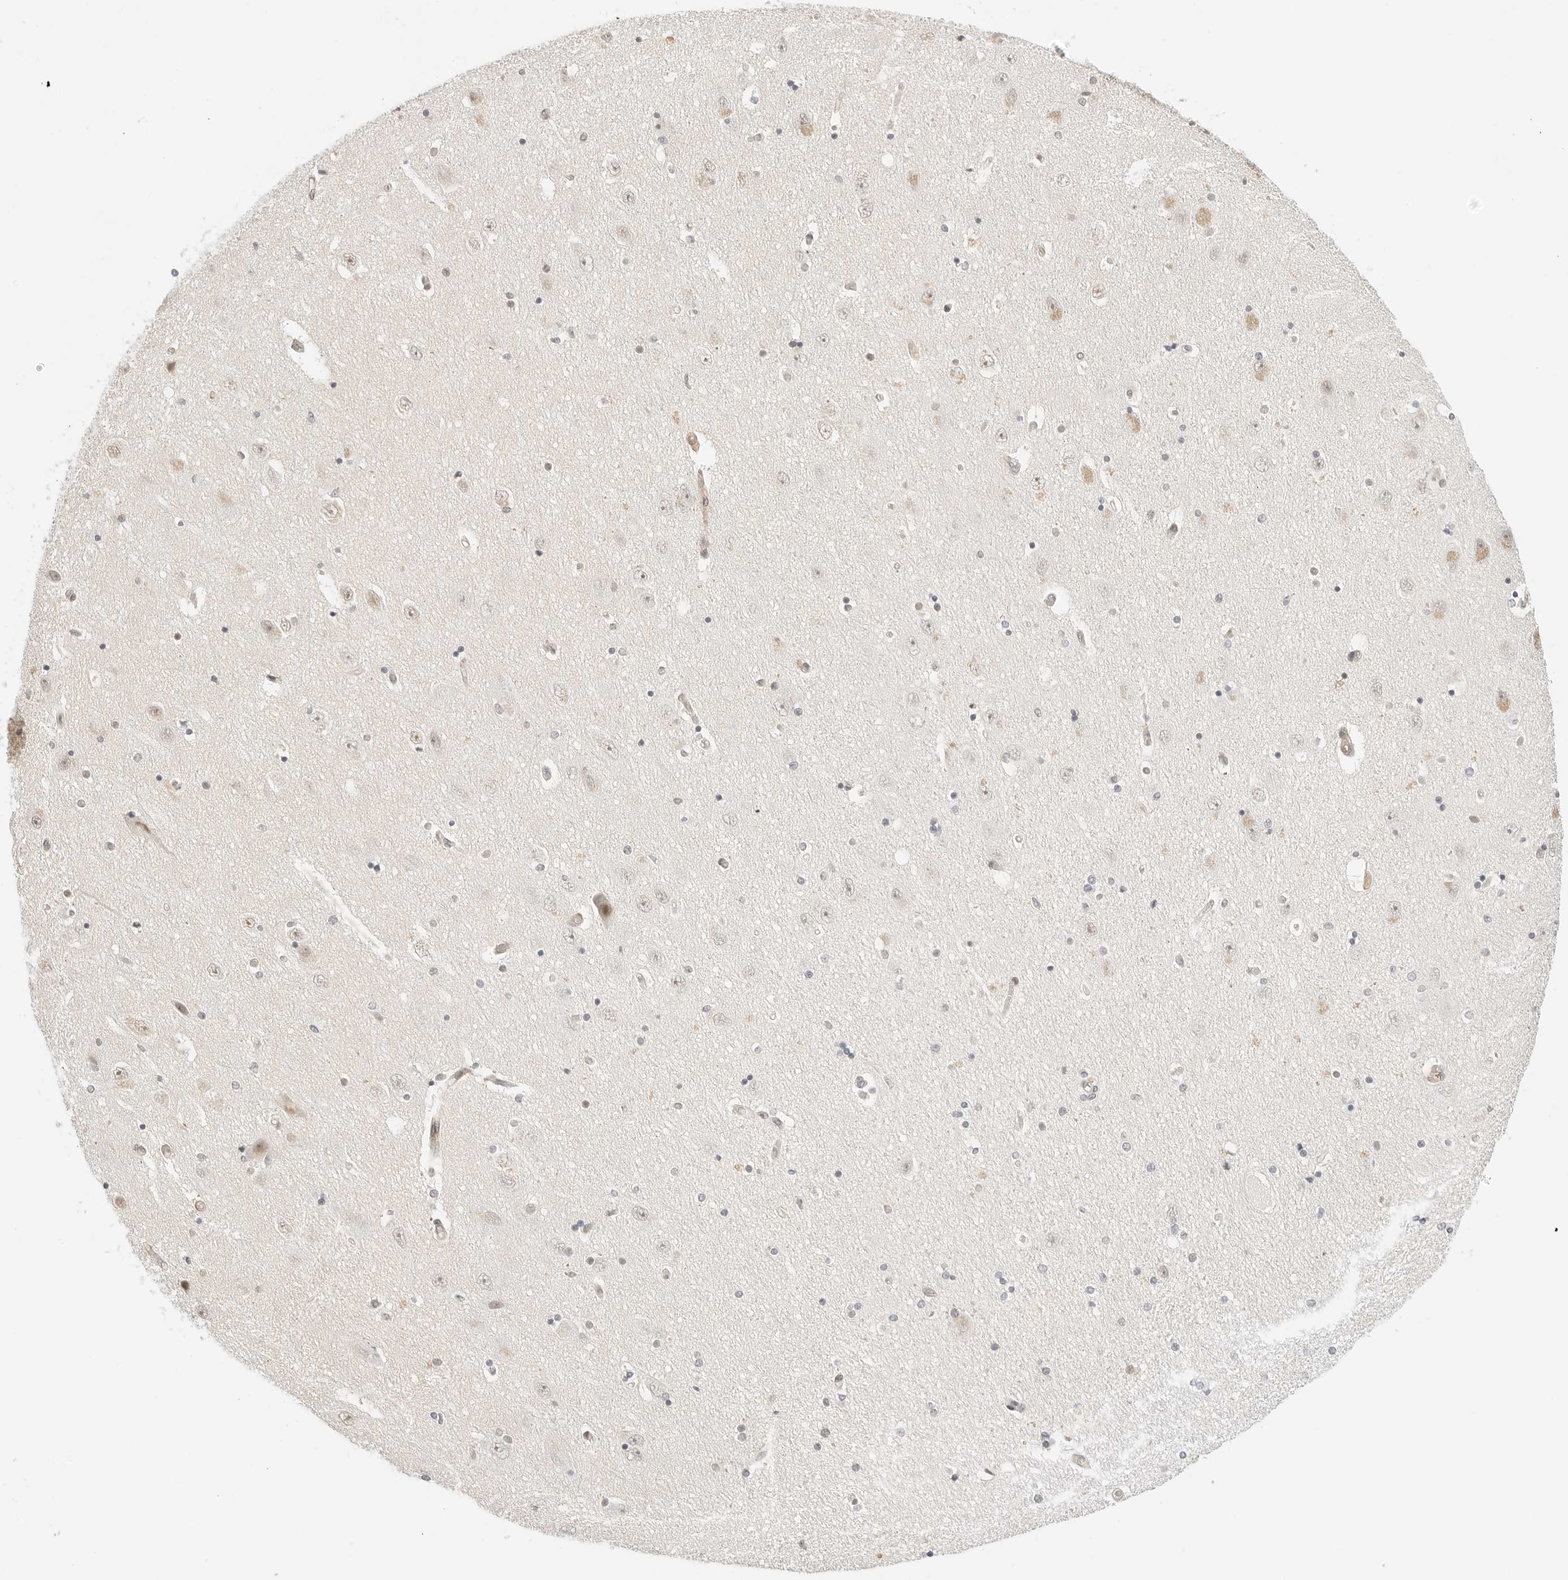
{"staining": {"intensity": "negative", "quantity": "none", "location": "none"}, "tissue": "hippocampus", "cell_type": "Glial cells", "image_type": "normal", "snomed": [{"axis": "morphology", "description": "Normal tissue, NOS"}, {"axis": "topography", "description": "Hippocampus"}], "caption": "Protein analysis of unremarkable hippocampus displays no significant expression in glial cells. (Immunohistochemistry, brightfield microscopy, high magnification).", "gene": "TEKT2", "patient": {"sex": "female", "age": 54}}